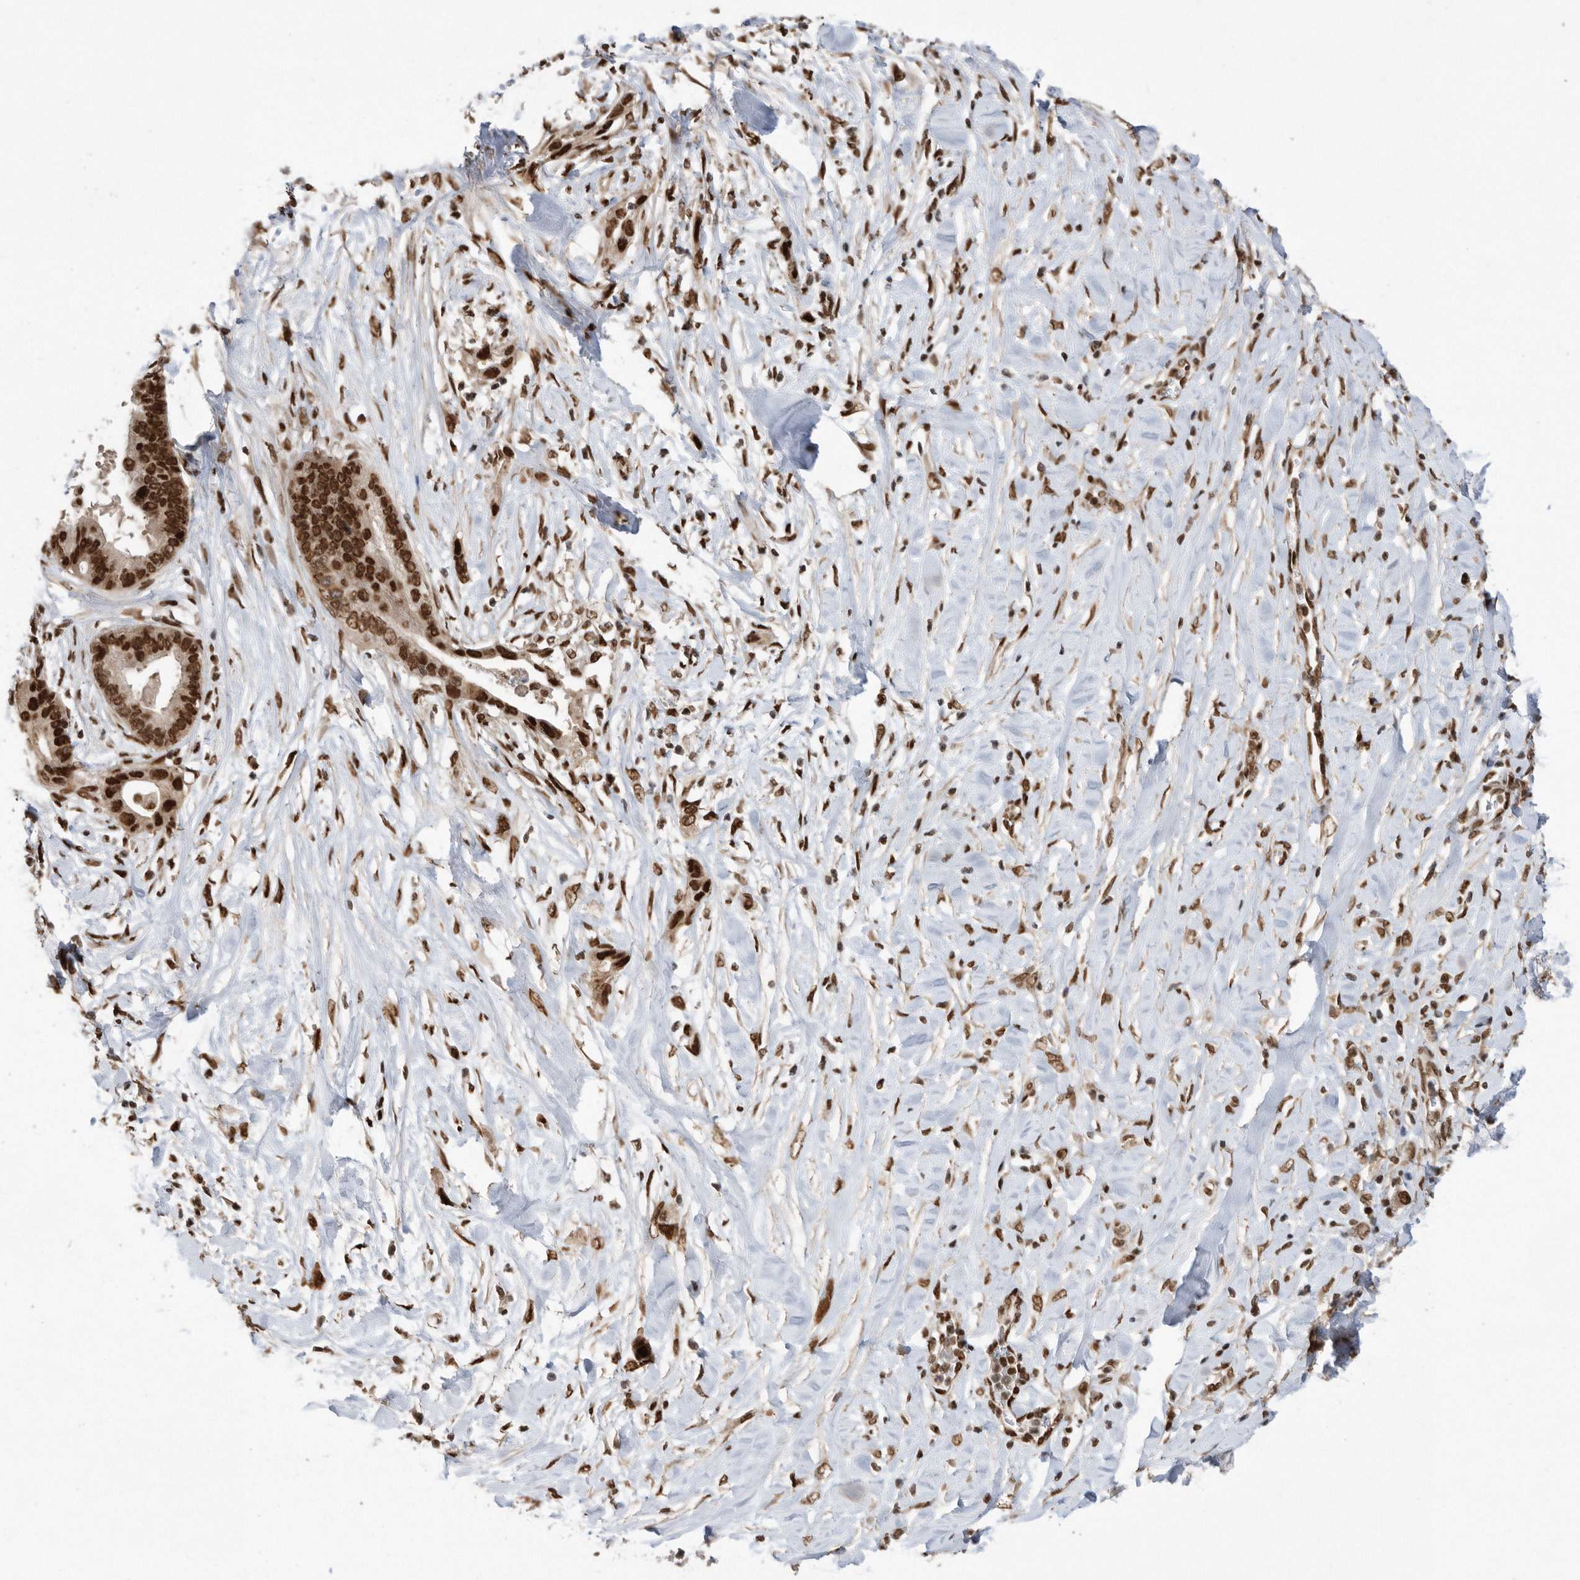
{"staining": {"intensity": "strong", "quantity": ">75%", "location": "nuclear"}, "tissue": "pancreatic cancer", "cell_type": "Tumor cells", "image_type": "cancer", "snomed": [{"axis": "morphology", "description": "Normal tissue, NOS"}, {"axis": "morphology", "description": "Adenocarcinoma, NOS"}, {"axis": "topography", "description": "Pancreas"}, {"axis": "topography", "description": "Peripheral nerve tissue"}], "caption": "The immunohistochemical stain labels strong nuclear expression in tumor cells of adenocarcinoma (pancreatic) tissue. (brown staining indicates protein expression, while blue staining denotes nuclei).", "gene": "TDRD3", "patient": {"sex": "male", "age": 59}}